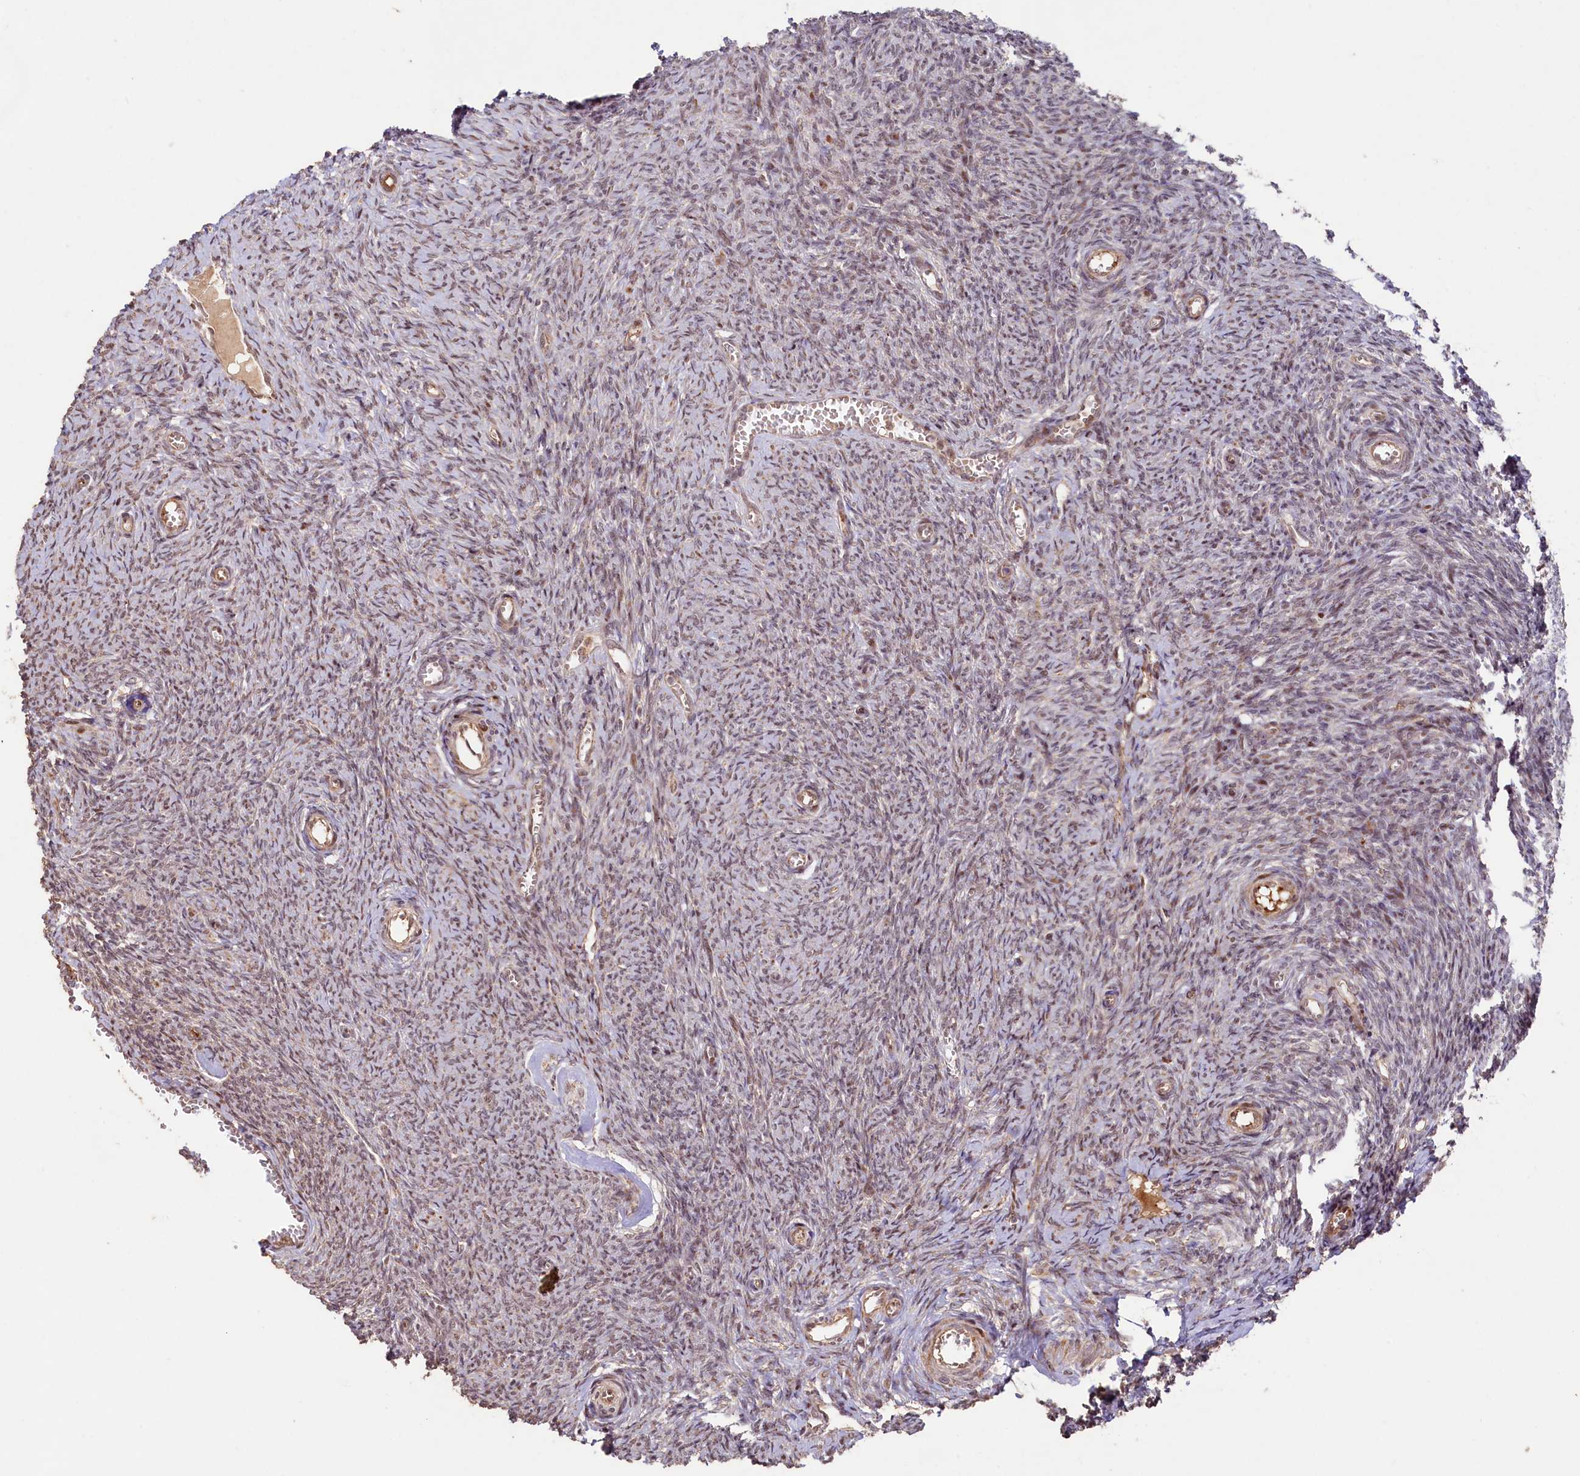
{"staining": {"intensity": "weak", "quantity": "25%-75%", "location": "cytoplasmic/membranous"}, "tissue": "ovary", "cell_type": "Ovarian stroma cells", "image_type": "normal", "snomed": [{"axis": "morphology", "description": "Normal tissue, NOS"}, {"axis": "topography", "description": "Ovary"}], "caption": "Immunohistochemical staining of normal ovary displays weak cytoplasmic/membranous protein positivity in about 25%-75% of ovarian stroma cells.", "gene": "SHPRH", "patient": {"sex": "female", "age": 44}}